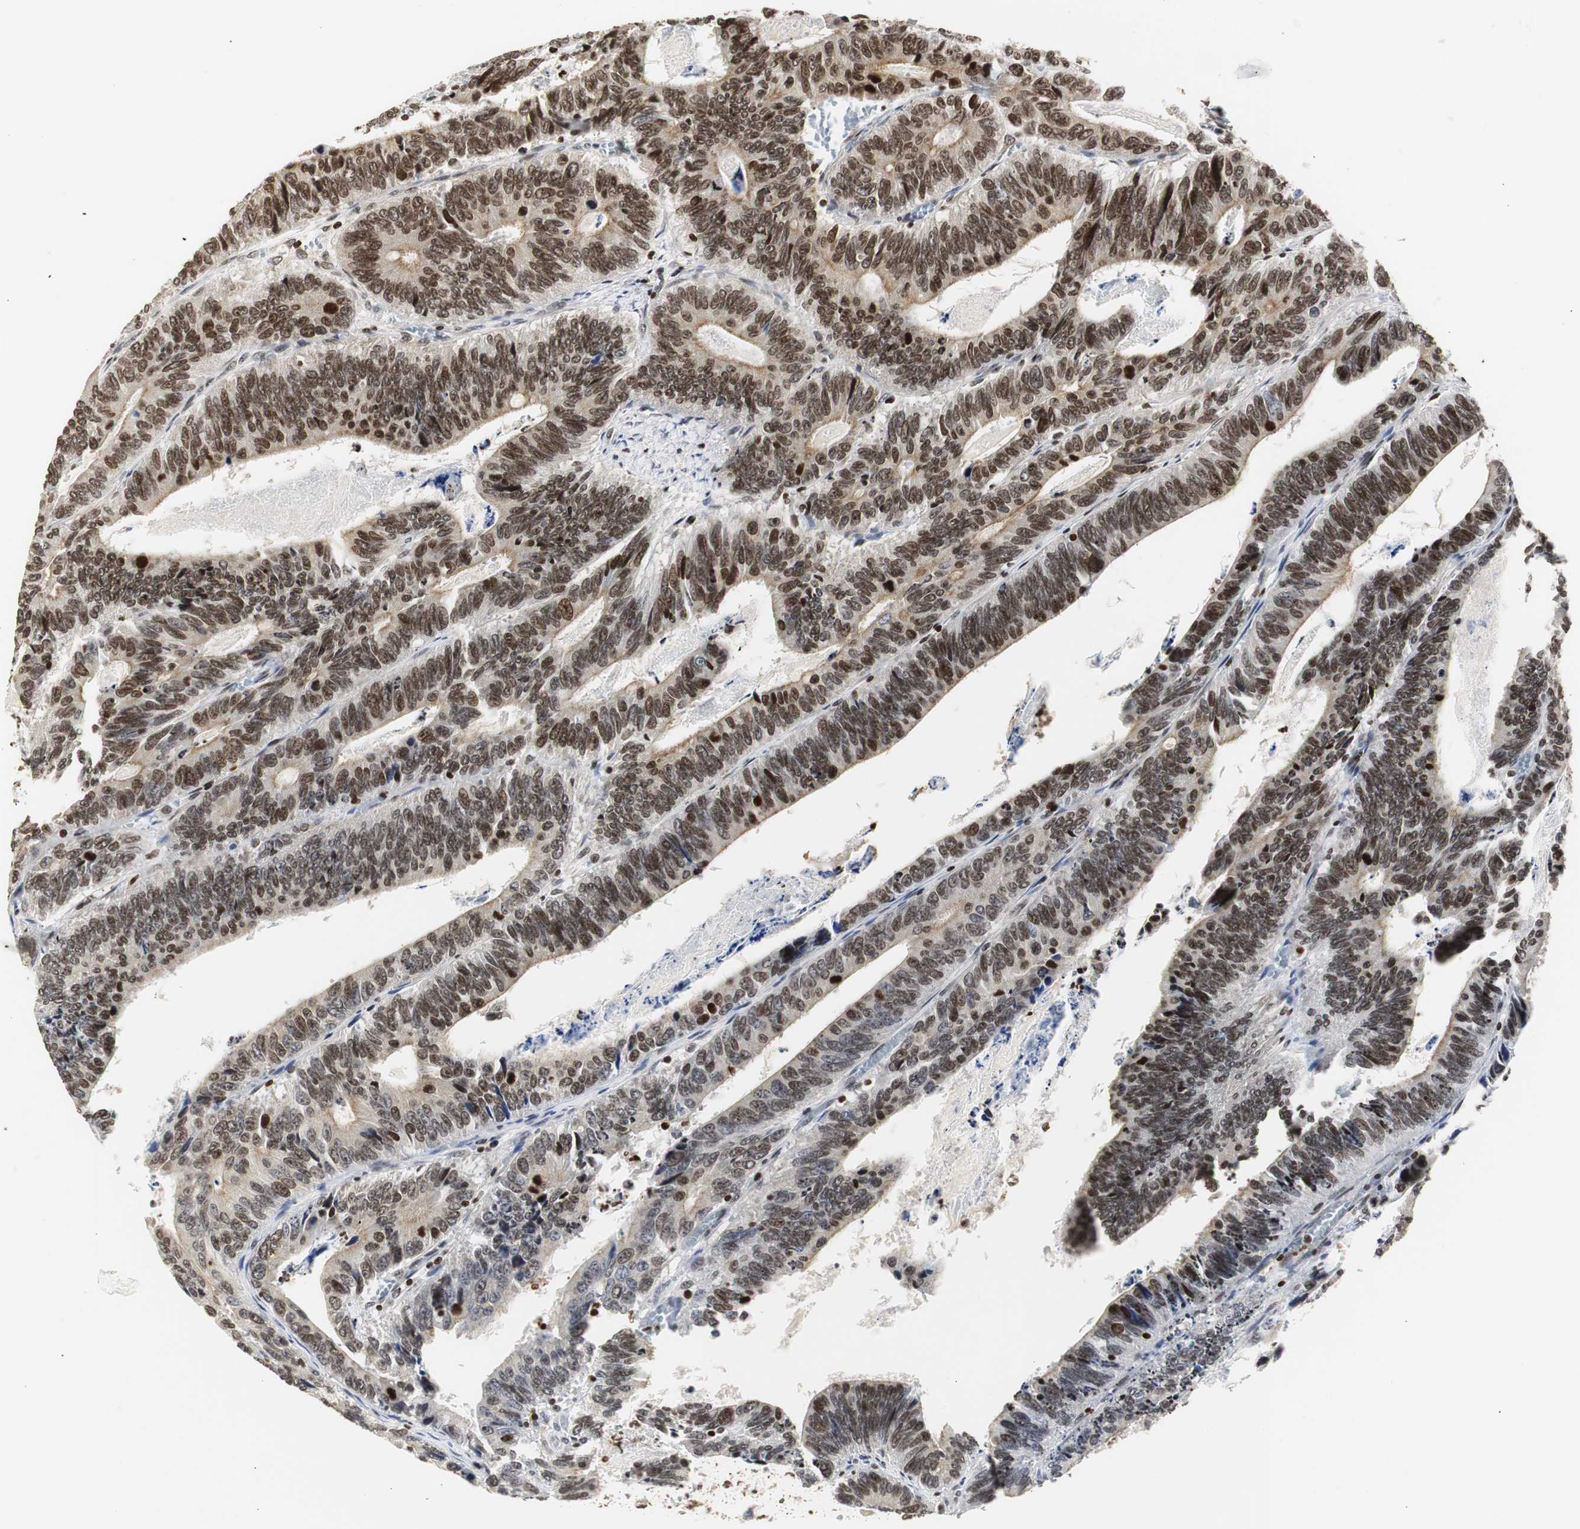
{"staining": {"intensity": "strong", "quantity": ">75%", "location": "nuclear"}, "tissue": "colorectal cancer", "cell_type": "Tumor cells", "image_type": "cancer", "snomed": [{"axis": "morphology", "description": "Adenocarcinoma, NOS"}, {"axis": "topography", "description": "Colon"}], "caption": "Colorectal cancer (adenocarcinoma) stained for a protein reveals strong nuclear positivity in tumor cells.", "gene": "ZFC3H1", "patient": {"sex": "male", "age": 72}}